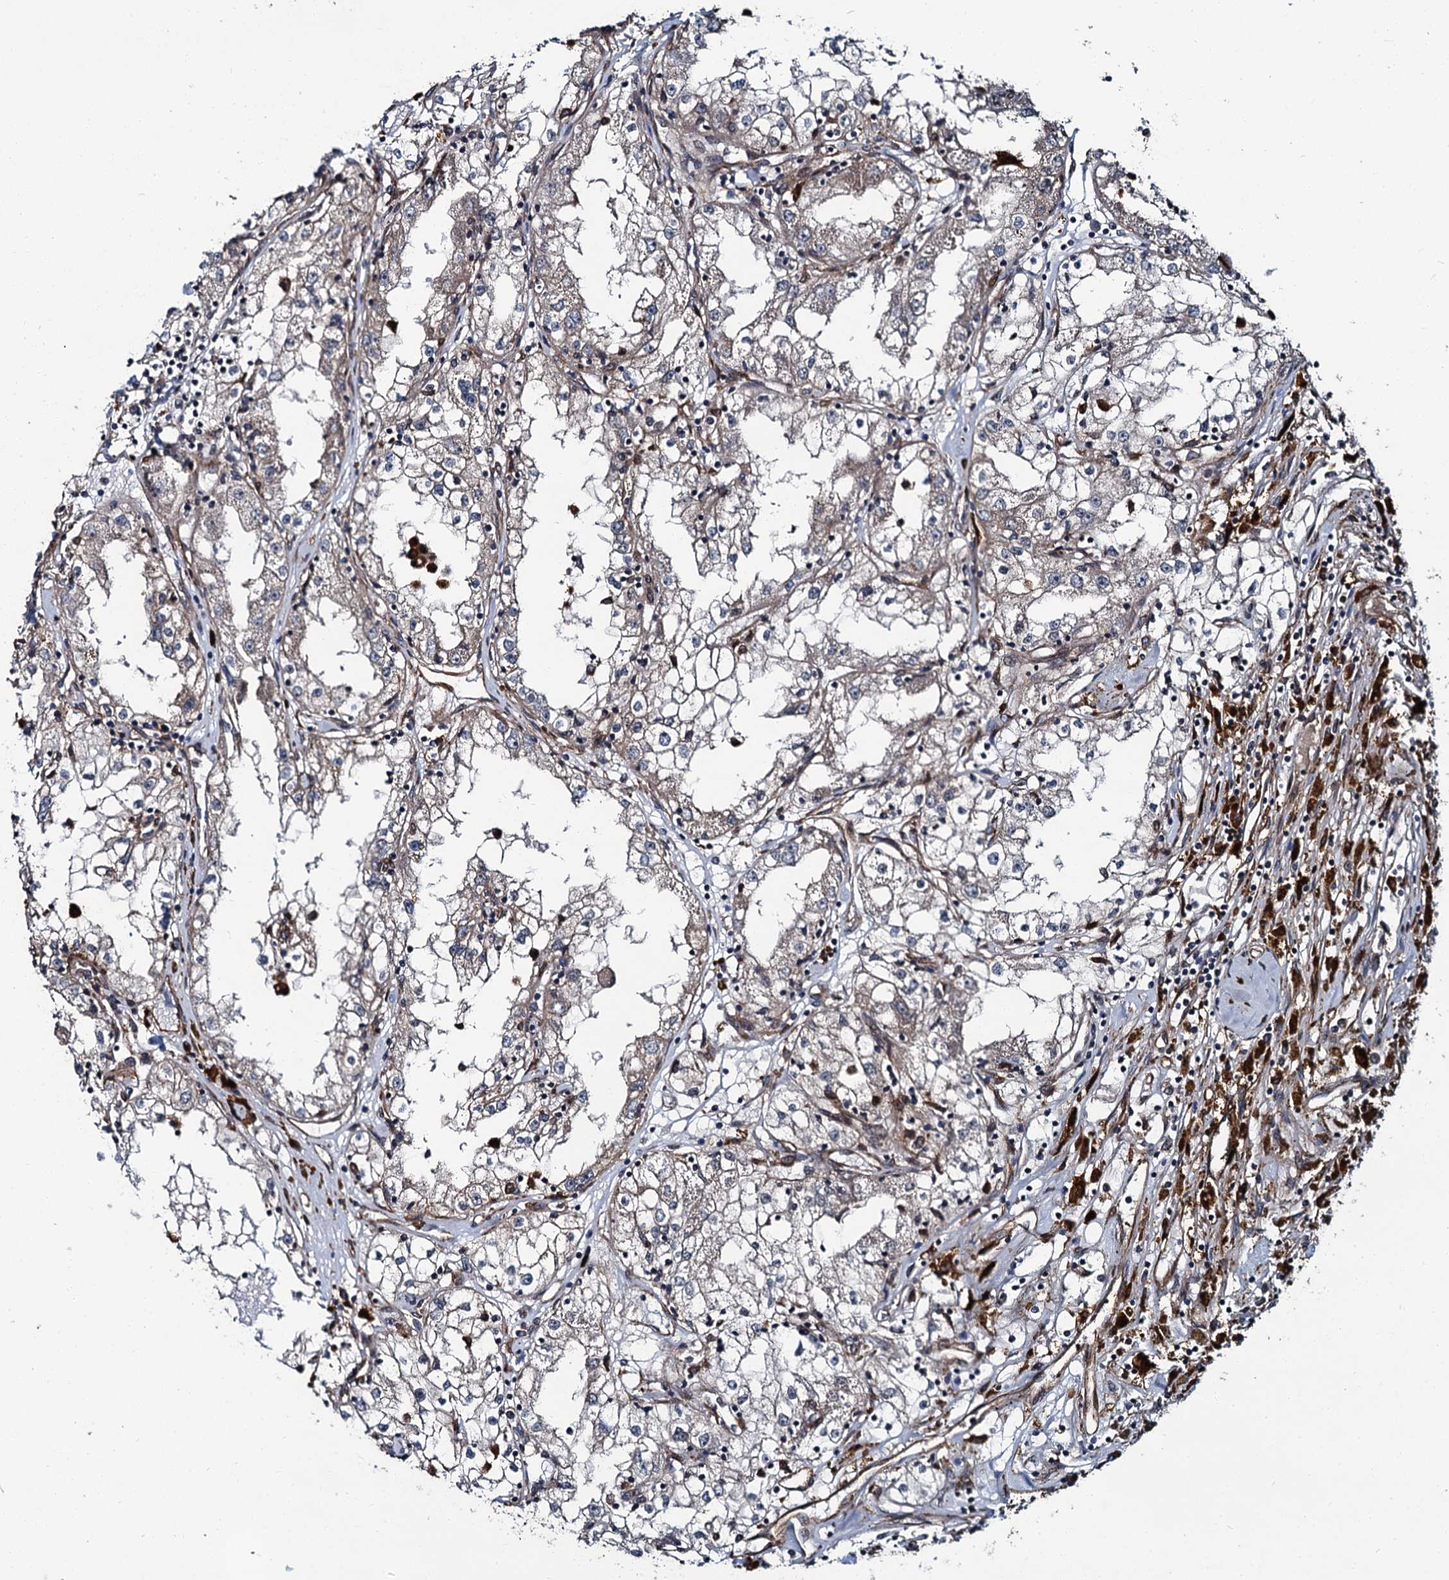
{"staining": {"intensity": "weak", "quantity": "<25%", "location": "cytoplasmic/membranous"}, "tissue": "renal cancer", "cell_type": "Tumor cells", "image_type": "cancer", "snomed": [{"axis": "morphology", "description": "Adenocarcinoma, NOS"}, {"axis": "topography", "description": "Kidney"}], "caption": "The micrograph reveals no staining of tumor cells in renal cancer (adenocarcinoma).", "gene": "ZFYVE19", "patient": {"sex": "male", "age": 56}}